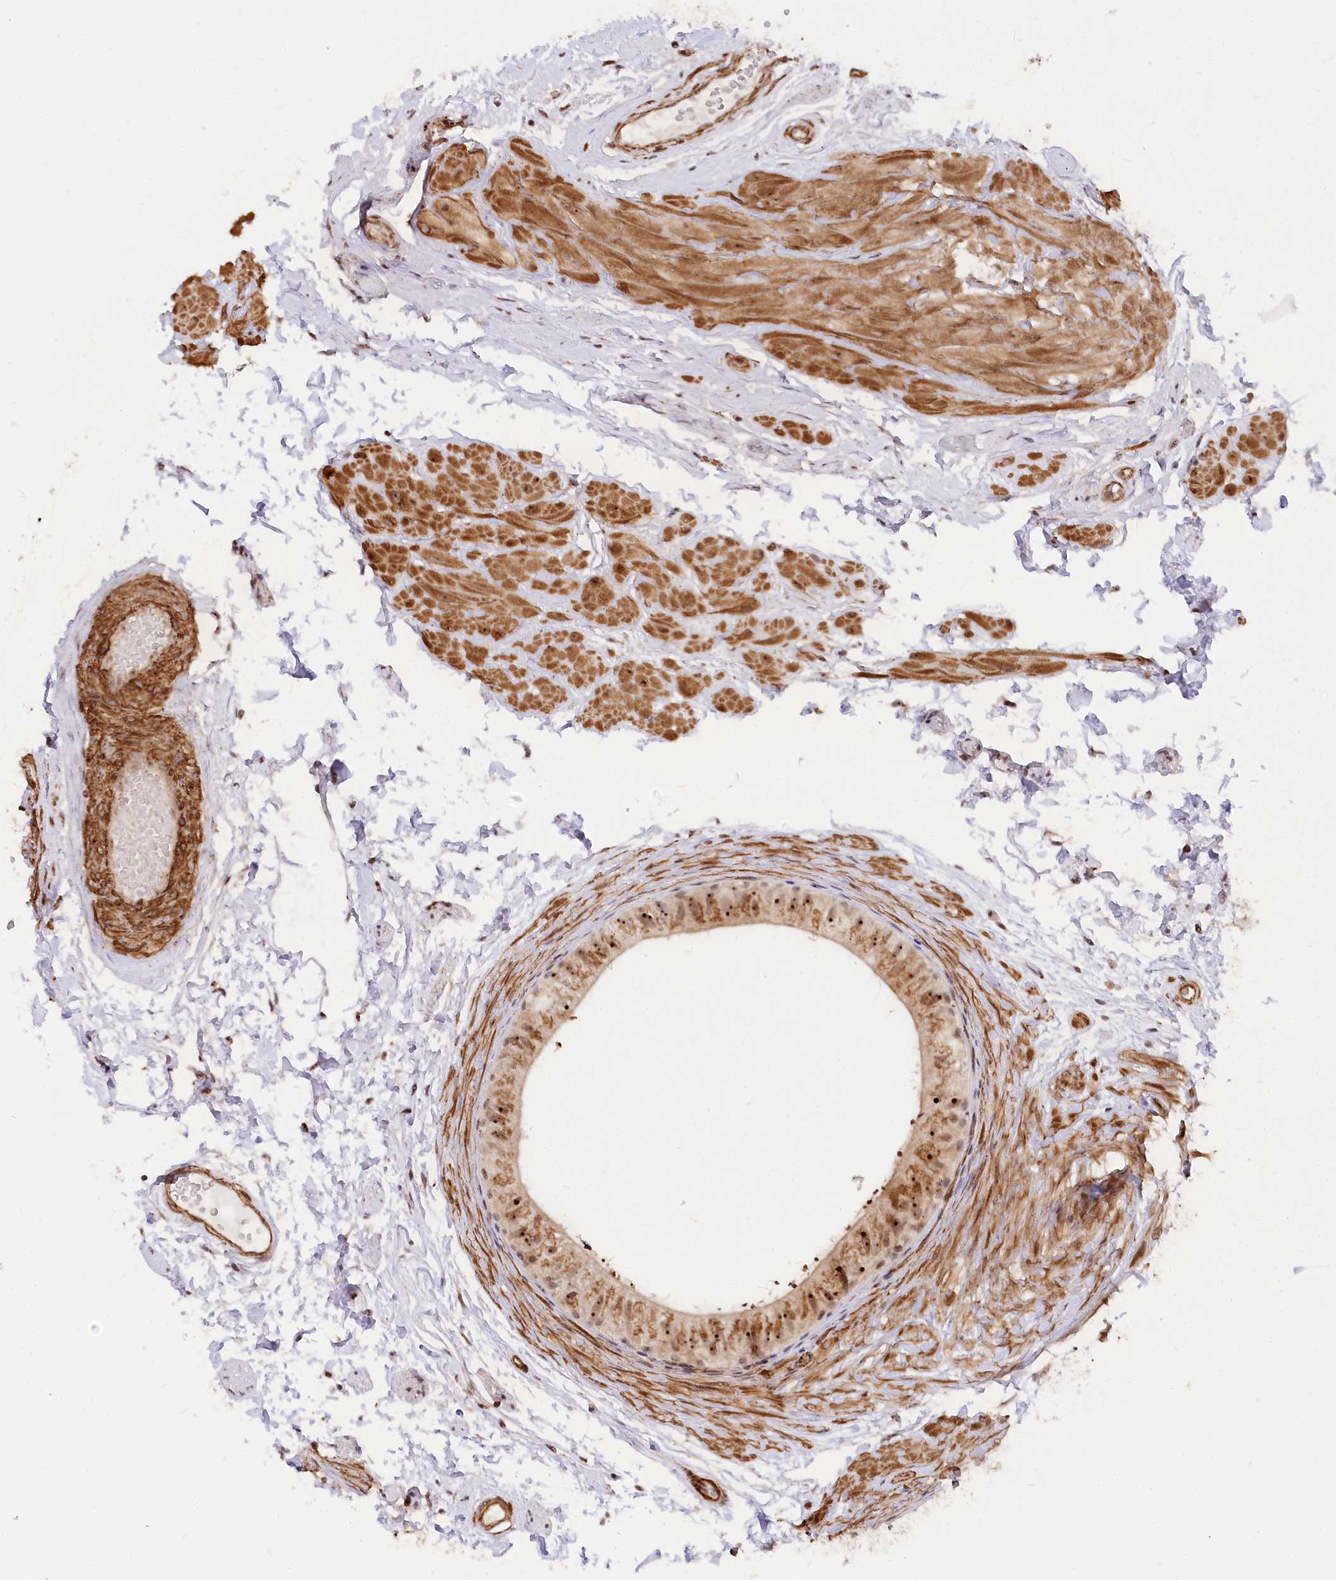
{"staining": {"intensity": "strong", "quantity": ">75%", "location": "cytoplasmic/membranous,nuclear"}, "tissue": "epididymis", "cell_type": "Glandular cells", "image_type": "normal", "snomed": [{"axis": "morphology", "description": "Normal tissue, NOS"}, {"axis": "topography", "description": "Epididymis"}], "caption": "Epididymis stained with IHC demonstrates strong cytoplasmic/membranous,nuclear positivity in approximately >75% of glandular cells. (Stains: DAB in brown, nuclei in blue, Microscopy: brightfield microscopy at high magnification).", "gene": "GNL3L", "patient": {"sex": "male", "age": 50}}